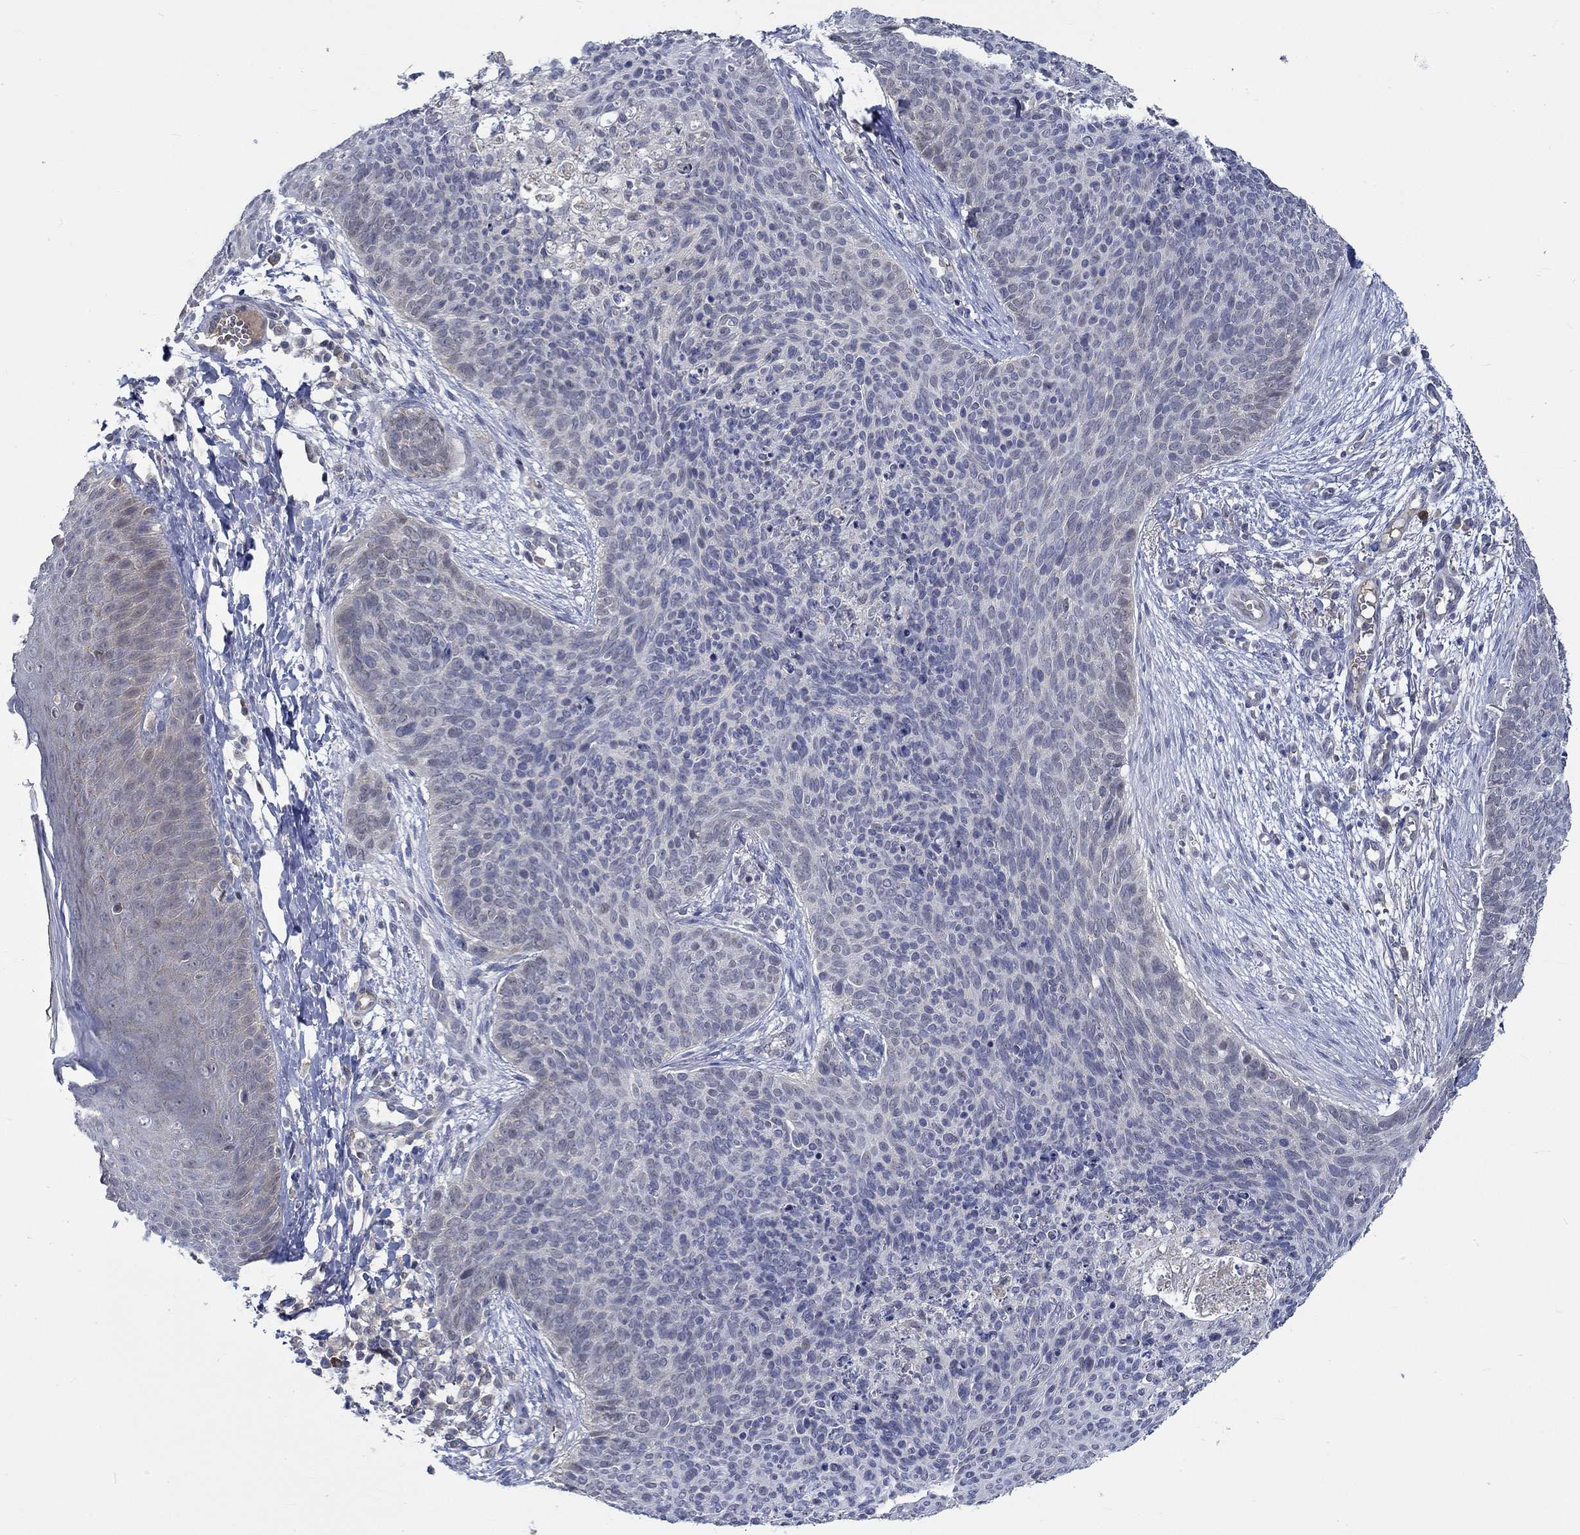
{"staining": {"intensity": "negative", "quantity": "none", "location": "none"}, "tissue": "skin cancer", "cell_type": "Tumor cells", "image_type": "cancer", "snomed": [{"axis": "morphology", "description": "Basal cell carcinoma"}, {"axis": "topography", "description": "Skin"}], "caption": "A high-resolution histopathology image shows immunohistochemistry (IHC) staining of basal cell carcinoma (skin), which shows no significant staining in tumor cells. Nuclei are stained in blue.", "gene": "WASF1", "patient": {"sex": "male", "age": 64}}